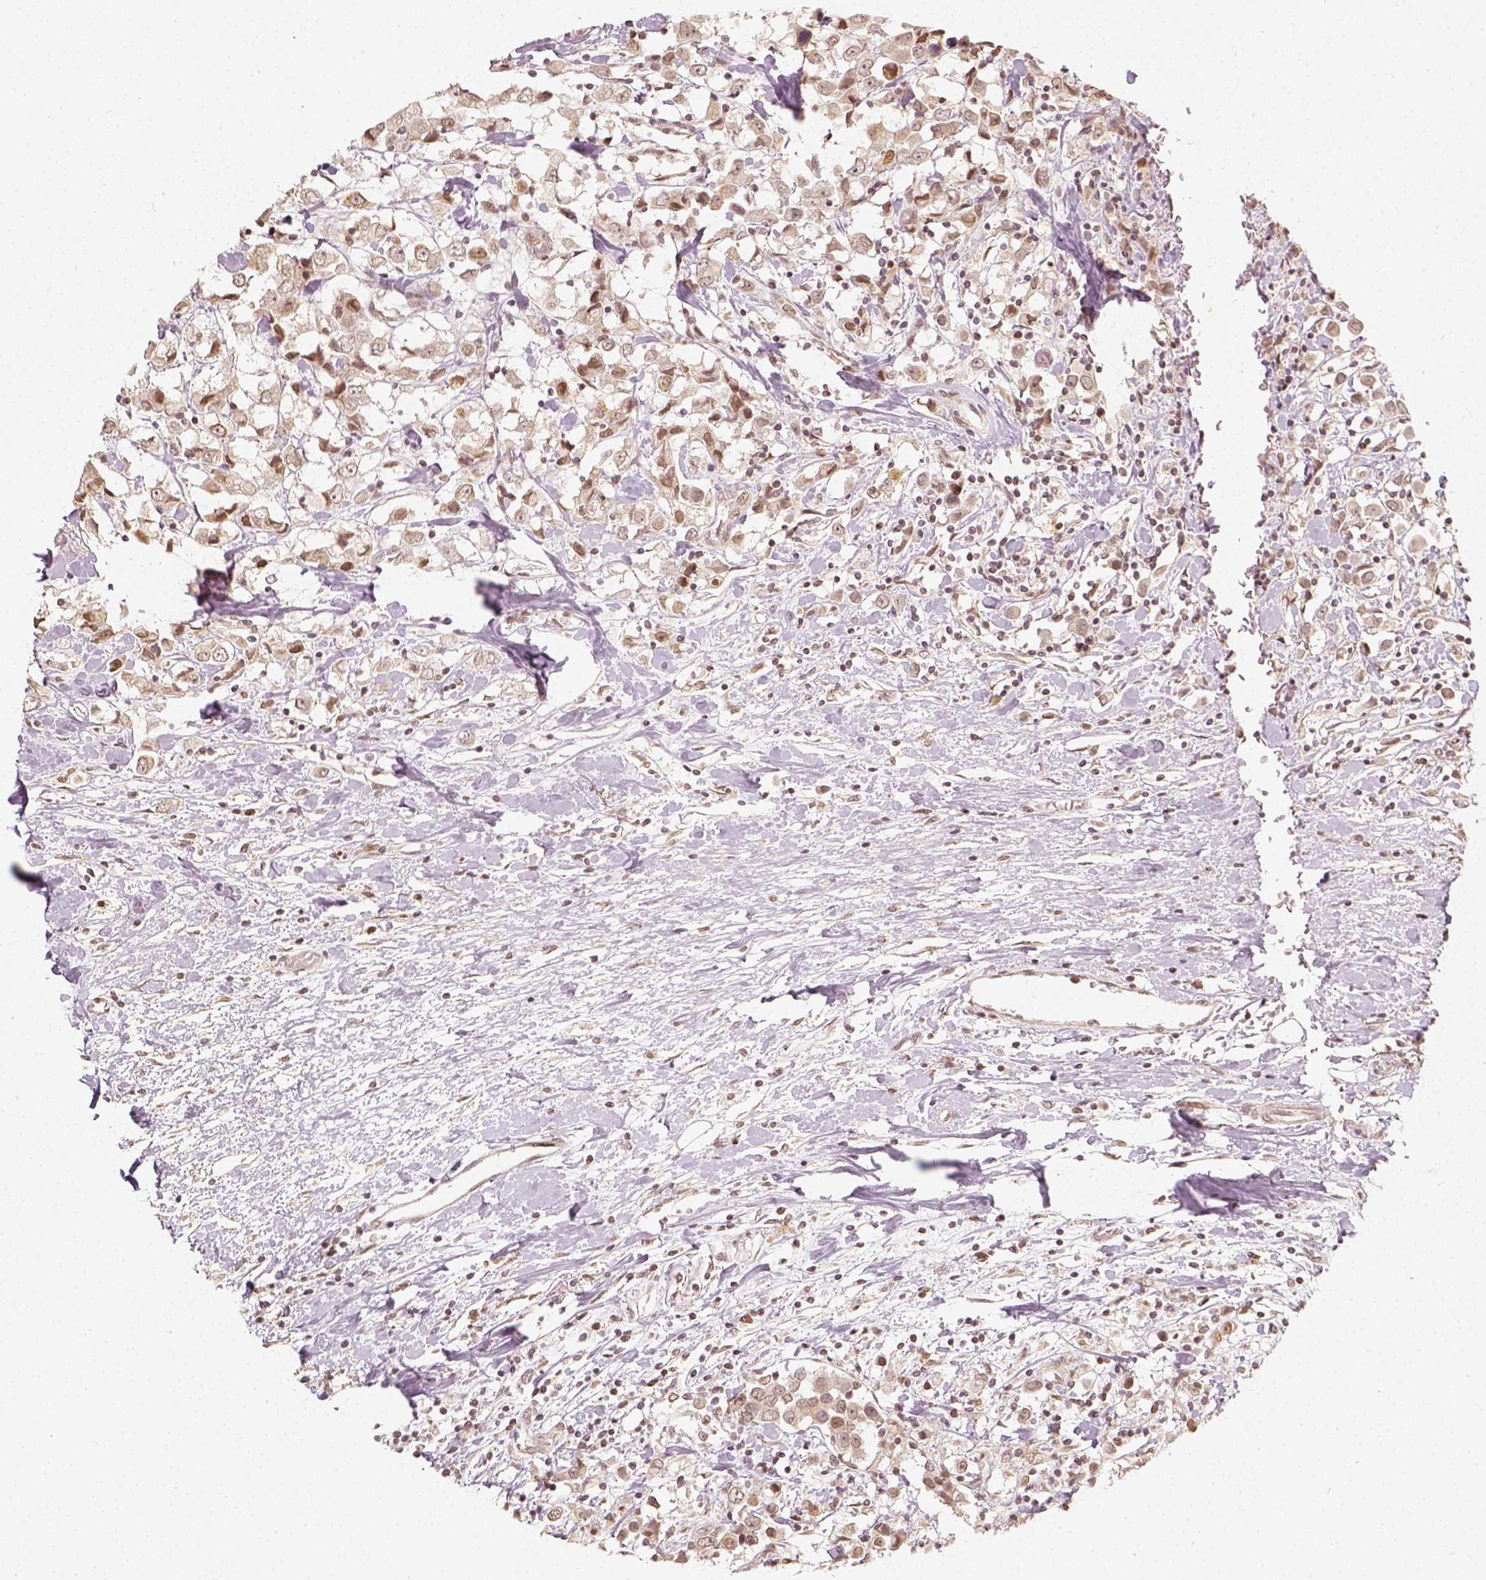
{"staining": {"intensity": "weak", "quantity": ">75%", "location": "cytoplasmic/membranous"}, "tissue": "breast cancer", "cell_type": "Tumor cells", "image_type": "cancer", "snomed": [{"axis": "morphology", "description": "Duct carcinoma"}, {"axis": "topography", "description": "Breast"}], "caption": "Immunohistochemical staining of human breast cancer (infiltrating ductal carcinoma) displays low levels of weak cytoplasmic/membranous protein staining in approximately >75% of tumor cells. Immunohistochemistry (ihc) stains the protein of interest in brown and the nuclei are stained blue.", "gene": "ZMAT3", "patient": {"sex": "female", "age": 61}}